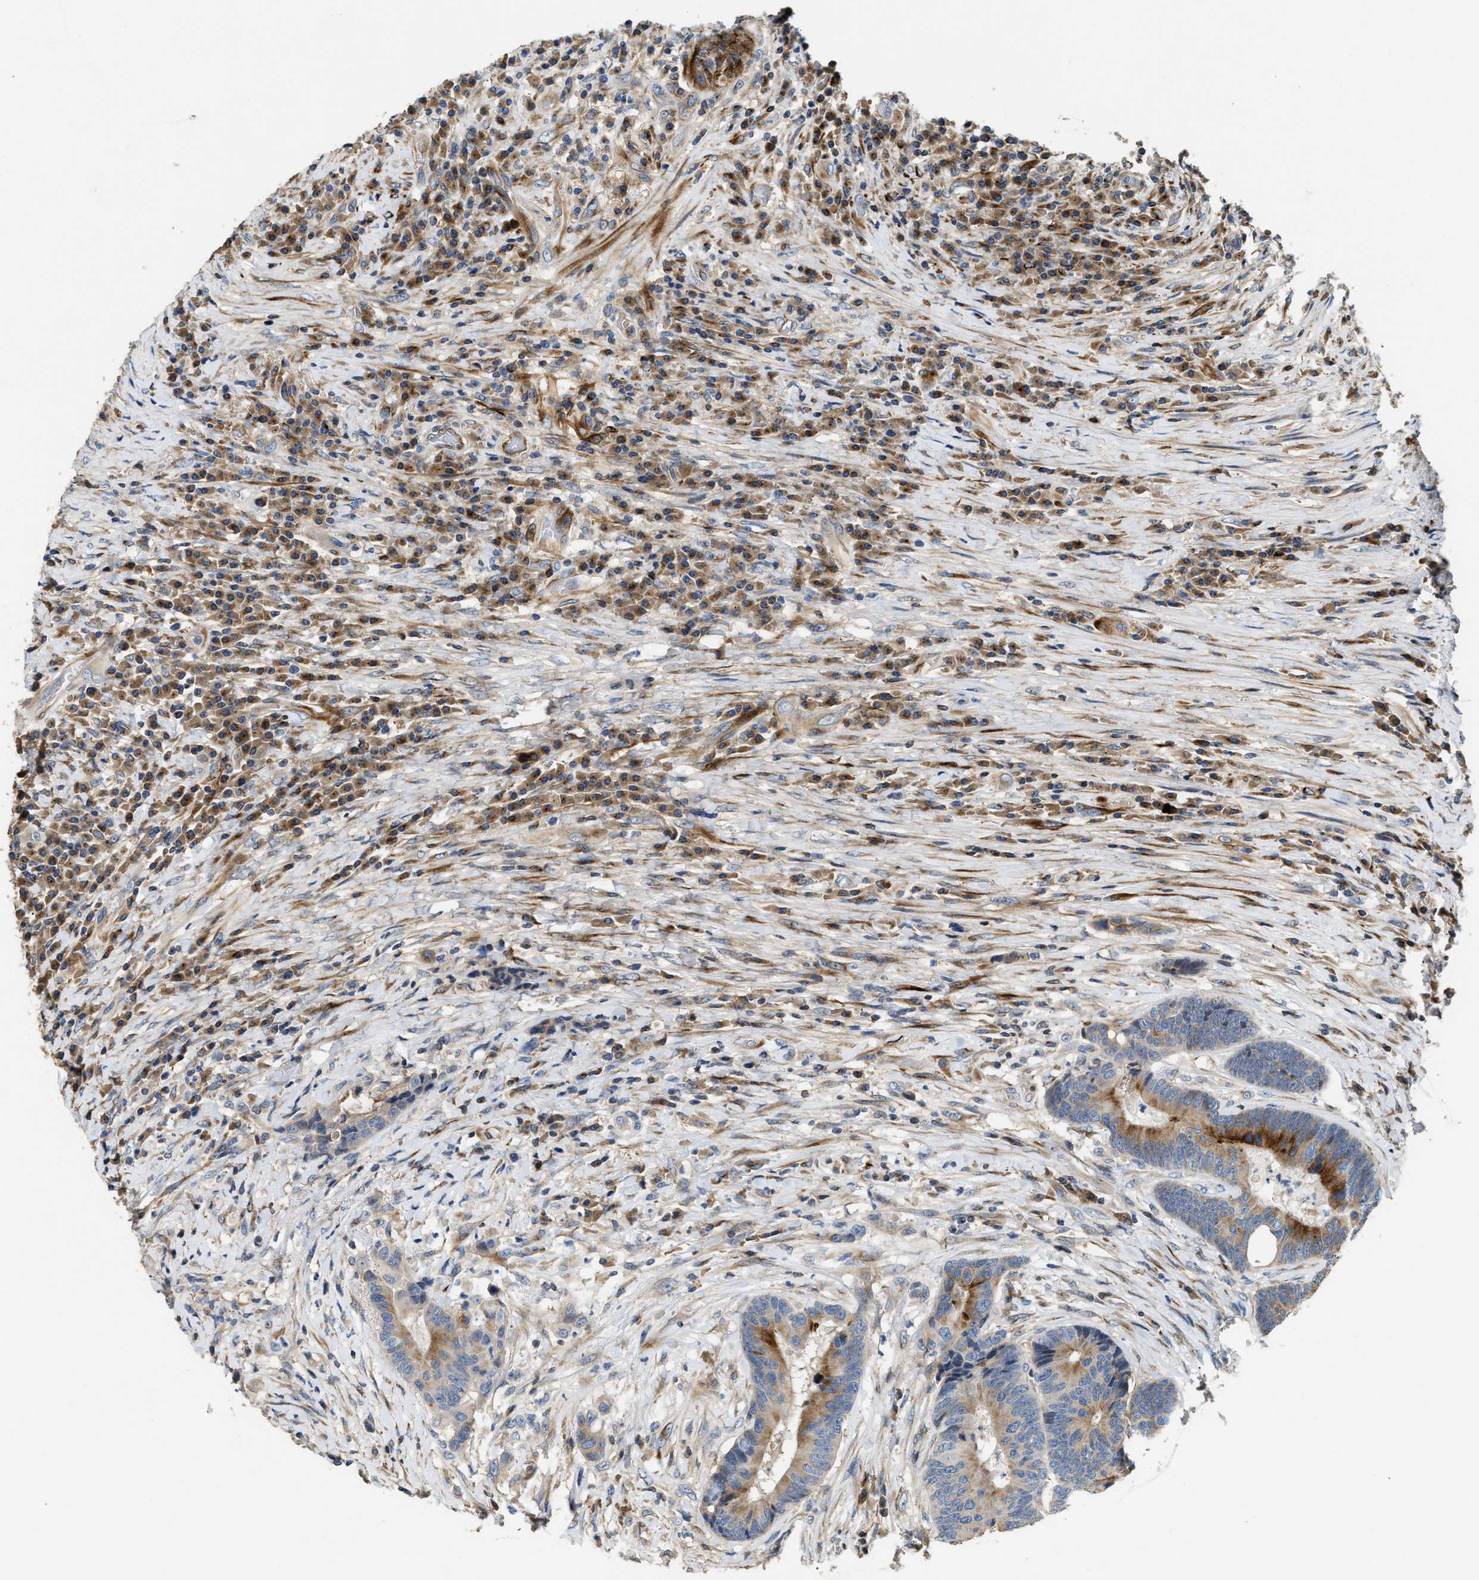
{"staining": {"intensity": "strong", "quantity": "<25%", "location": "cytoplasmic/membranous"}, "tissue": "colorectal cancer", "cell_type": "Tumor cells", "image_type": "cancer", "snomed": [{"axis": "morphology", "description": "Adenocarcinoma, NOS"}, {"axis": "topography", "description": "Rectum"}, {"axis": "topography", "description": "Anal"}], "caption": "Tumor cells demonstrate medium levels of strong cytoplasmic/membranous expression in approximately <25% of cells in colorectal cancer (adenocarcinoma). Nuclei are stained in blue.", "gene": "IL17RC", "patient": {"sex": "female", "age": 89}}